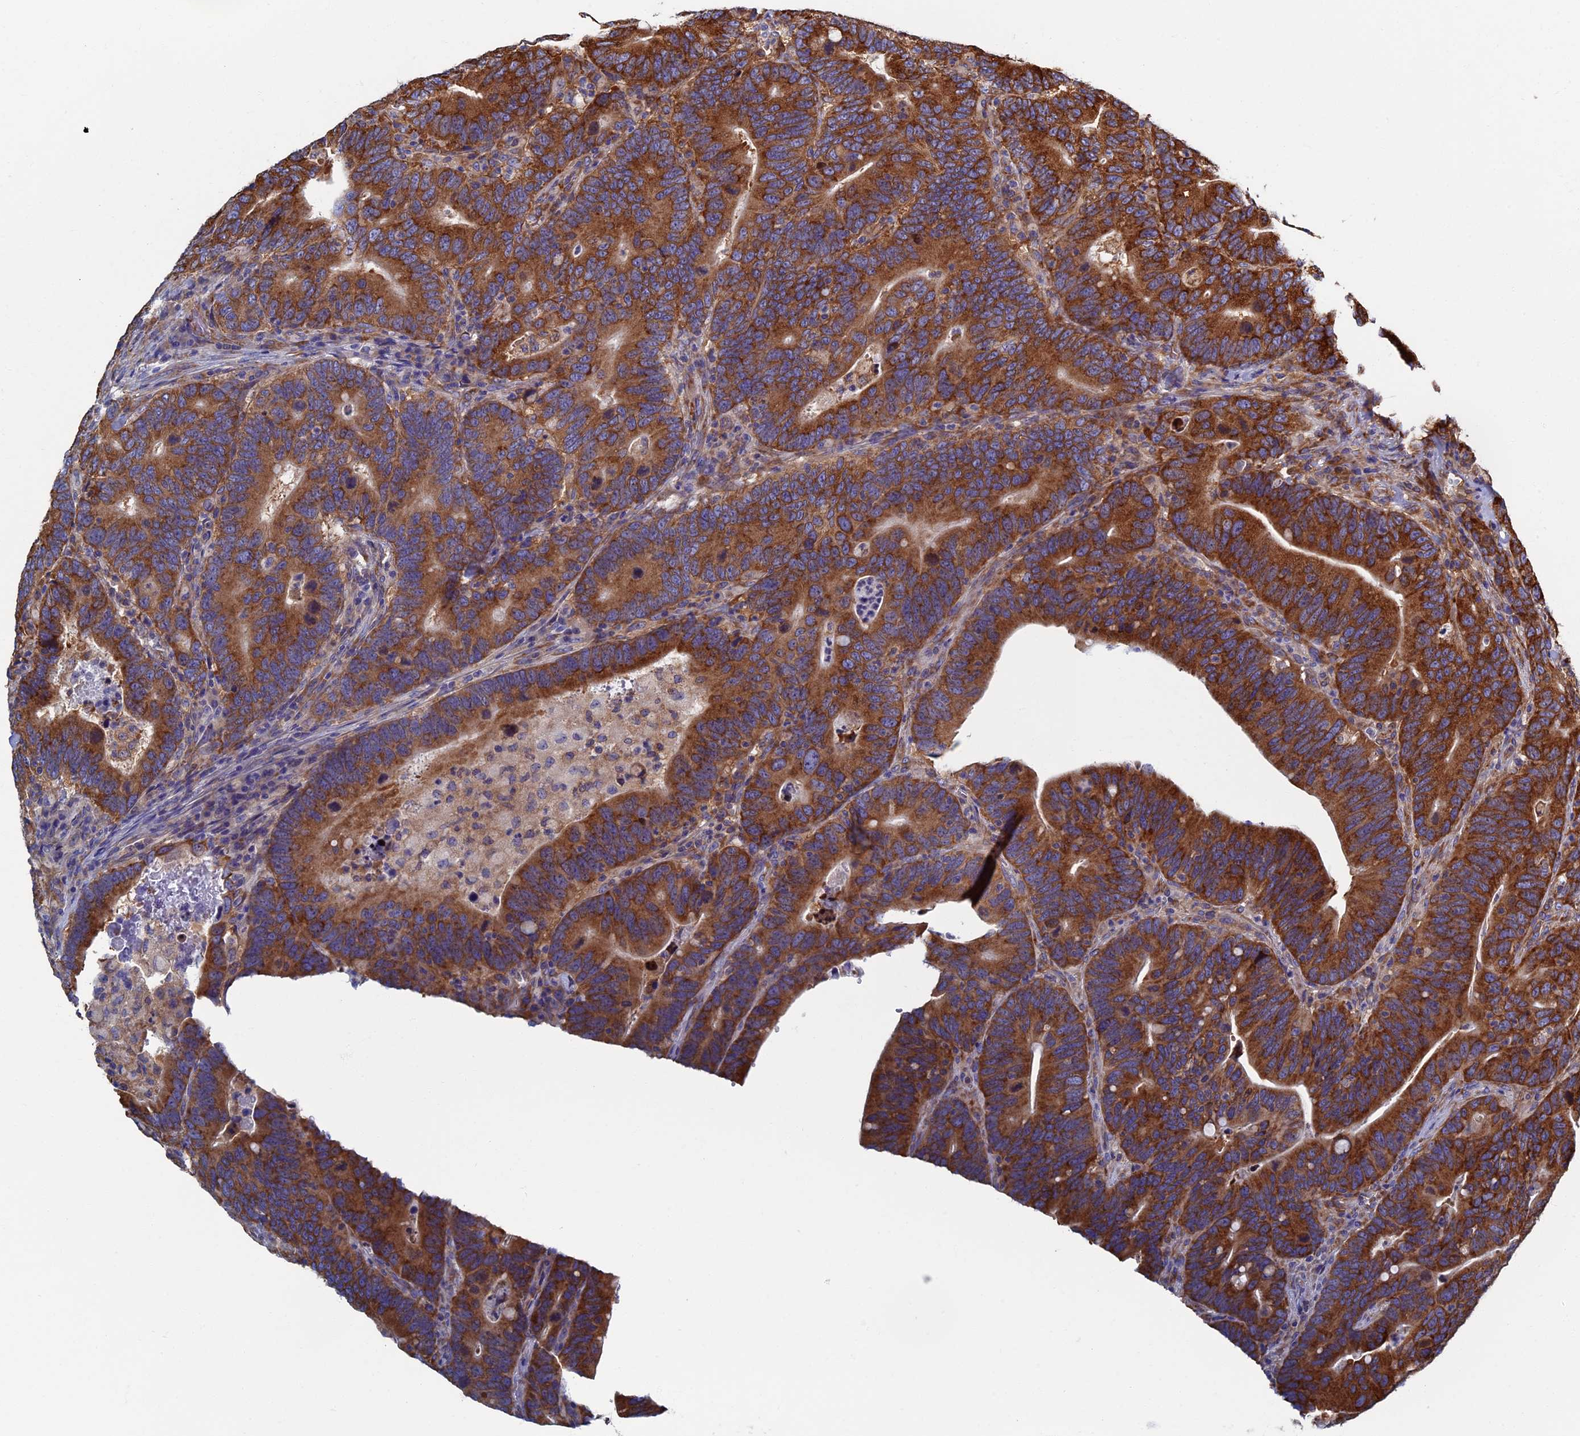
{"staining": {"intensity": "strong", "quantity": ">75%", "location": "cytoplasmic/membranous"}, "tissue": "colorectal cancer", "cell_type": "Tumor cells", "image_type": "cancer", "snomed": [{"axis": "morphology", "description": "Adenocarcinoma, NOS"}, {"axis": "topography", "description": "Colon"}], "caption": "Immunohistochemical staining of adenocarcinoma (colorectal) displays strong cytoplasmic/membranous protein expression in about >75% of tumor cells.", "gene": "YBX1", "patient": {"sex": "female", "age": 66}}